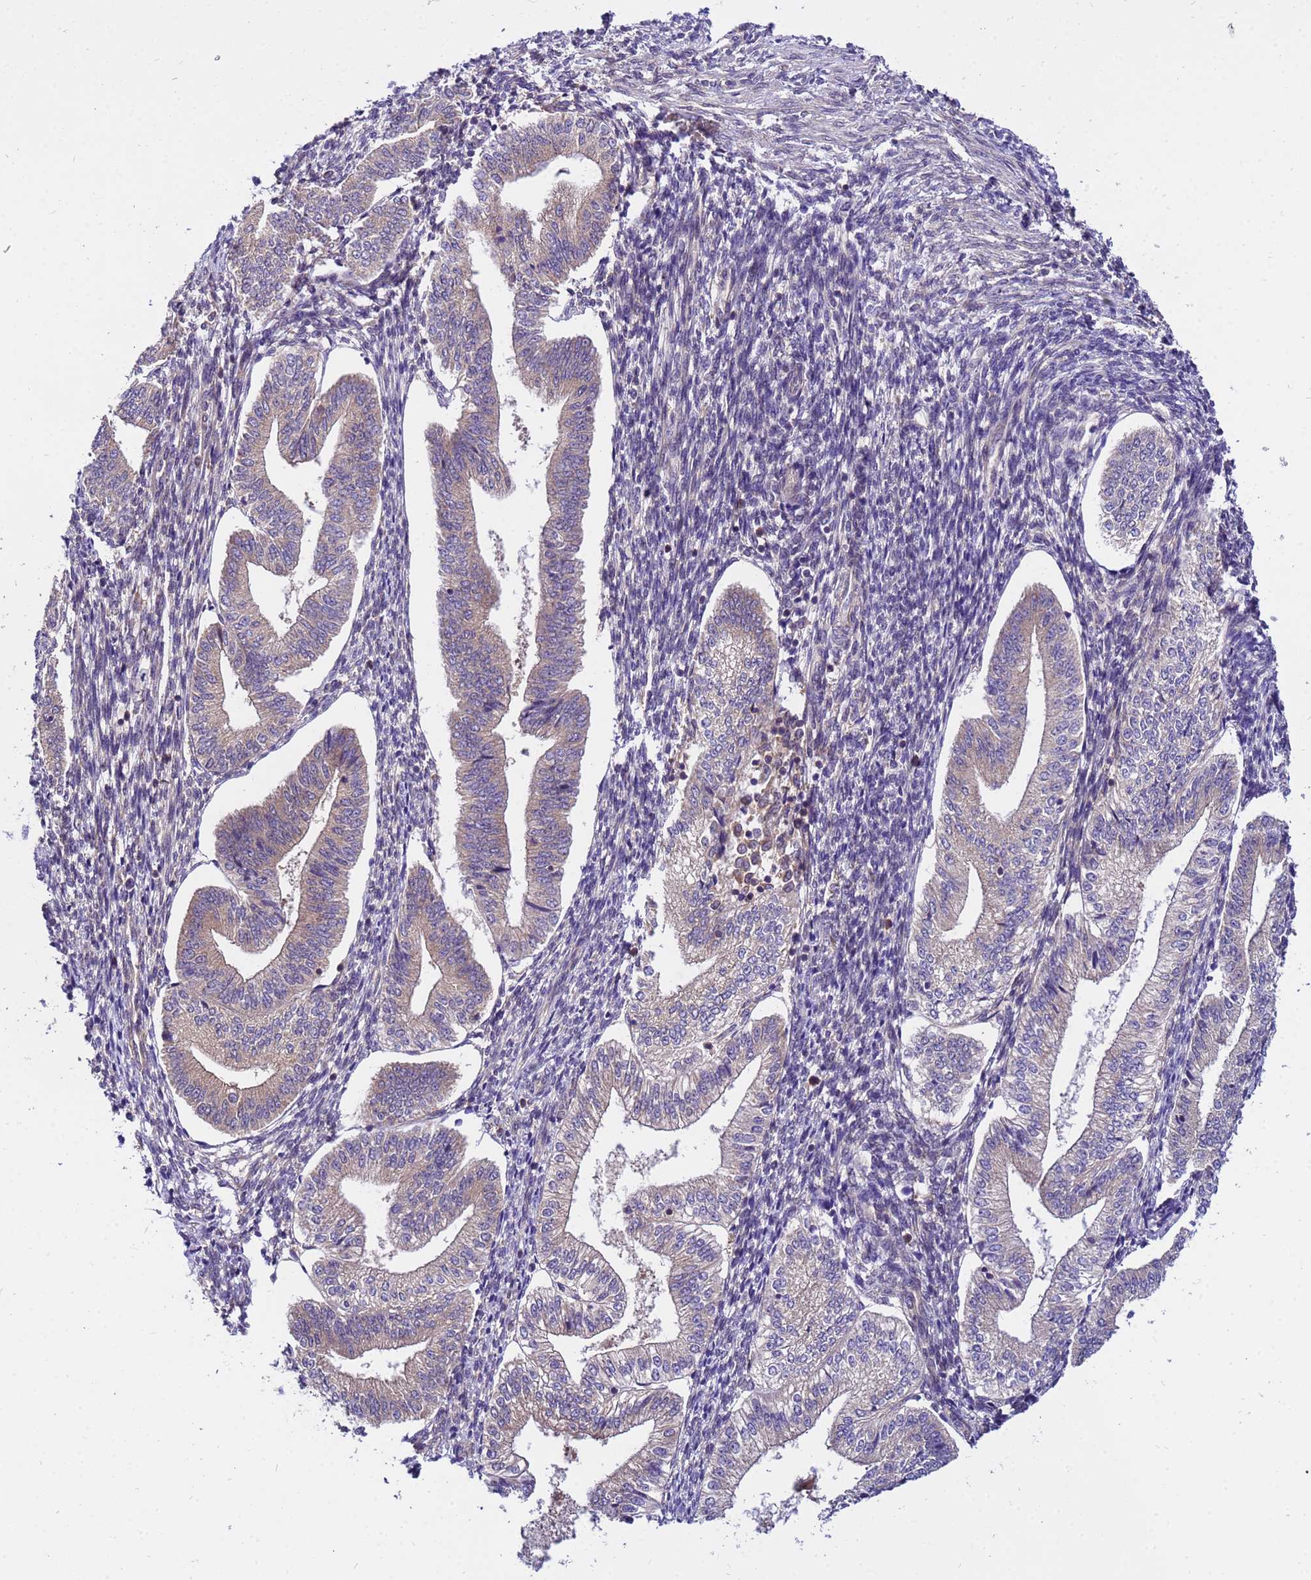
{"staining": {"intensity": "moderate", "quantity": "25%-75%", "location": "cytoplasmic/membranous,nuclear"}, "tissue": "endometrium", "cell_type": "Cells in endometrial stroma", "image_type": "normal", "snomed": [{"axis": "morphology", "description": "Normal tissue, NOS"}, {"axis": "topography", "description": "Endometrium"}], "caption": "The immunohistochemical stain labels moderate cytoplasmic/membranous,nuclear positivity in cells in endometrial stroma of normal endometrium. Ihc stains the protein in brown and the nuclei are stained blue.", "gene": "GET3", "patient": {"sex": "female", "age": 34}}